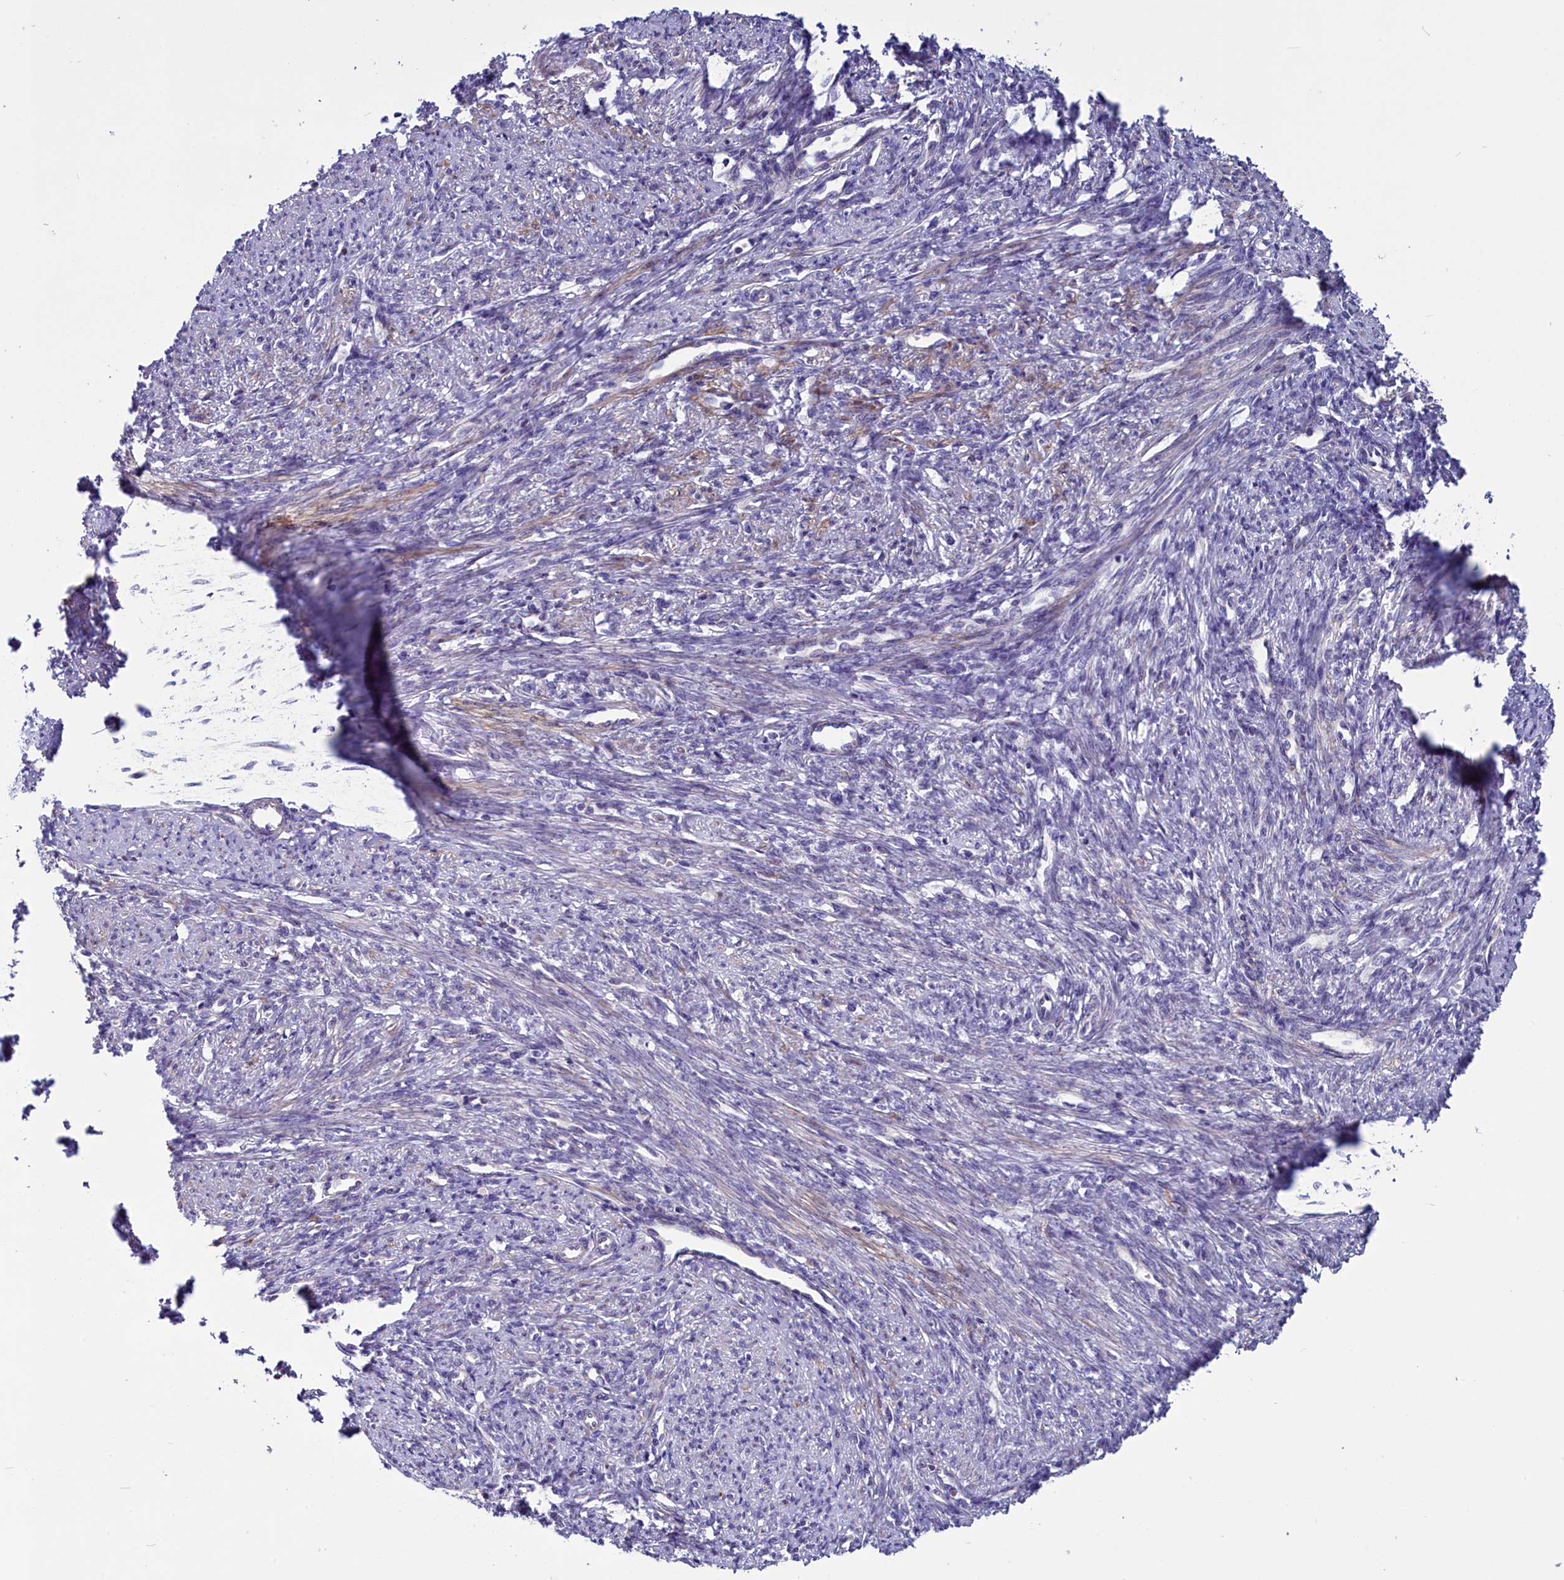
{"staining": {"intensity": "moderate", "quantity": "25%-75%", "location": "cytoplasmic/membranous"}, "tissue": "smooth muscle", "cell_type": "Smooth muscle cells", "image_type": "normal", "snomed": [{"axis": "morphology", "description": "Normal tissue, NOS"}, {"axis": "topography", "description": "Smooth muscle"}, {"axis": "topography", "description": "Uterus"}], "caption": "Brown immunohistochemical staining in unremarkable human smooth muscle exhibits moderate cytoplasmic/membranous positivity in about 25%-75% of smooth muscle cells. (DAB IHC, brown staining for protein, blue staining for nuclei).", "gene": "SCD5", "patient": {"sex": "female", "age": 59}}